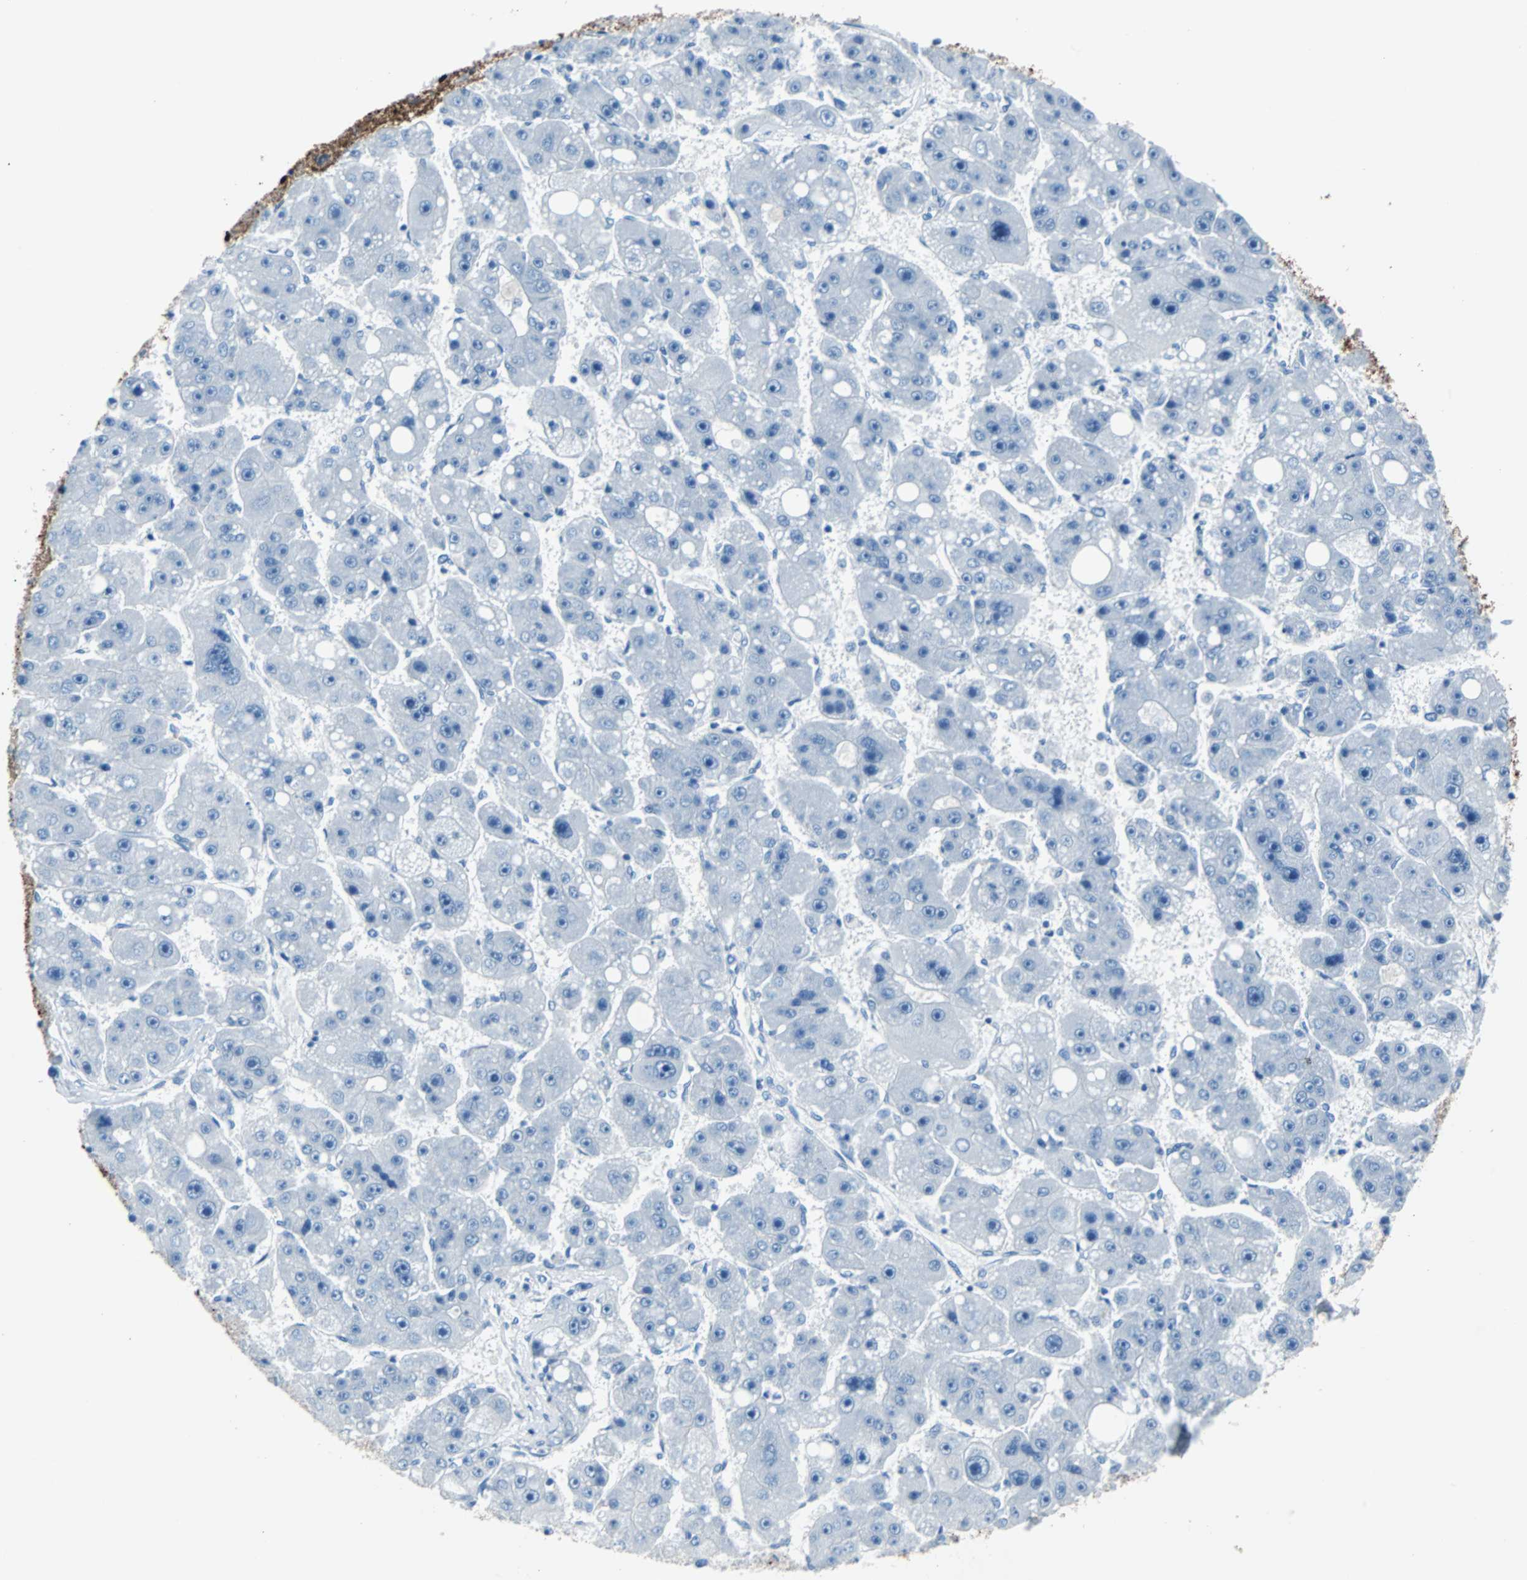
{"staining": {"intensity": "negative", "quantity": "none", "location": "none"}, "tissue": "liver cancer", "cell_type": "Tumor cells", "image_type": "cancer", "snomed": [{"axis": "morphology", "description": "Carcinoma, Hepatocellular, NOS"}, {"axis": "topography", "description": "Liver"}], "caption": "Histopathology image shows no significant protein staining in tumor cells of liver cancer (hepatocellular carcinoma).", "gene": "KRT7", "patient": {"sex": "female", "age": 61}}